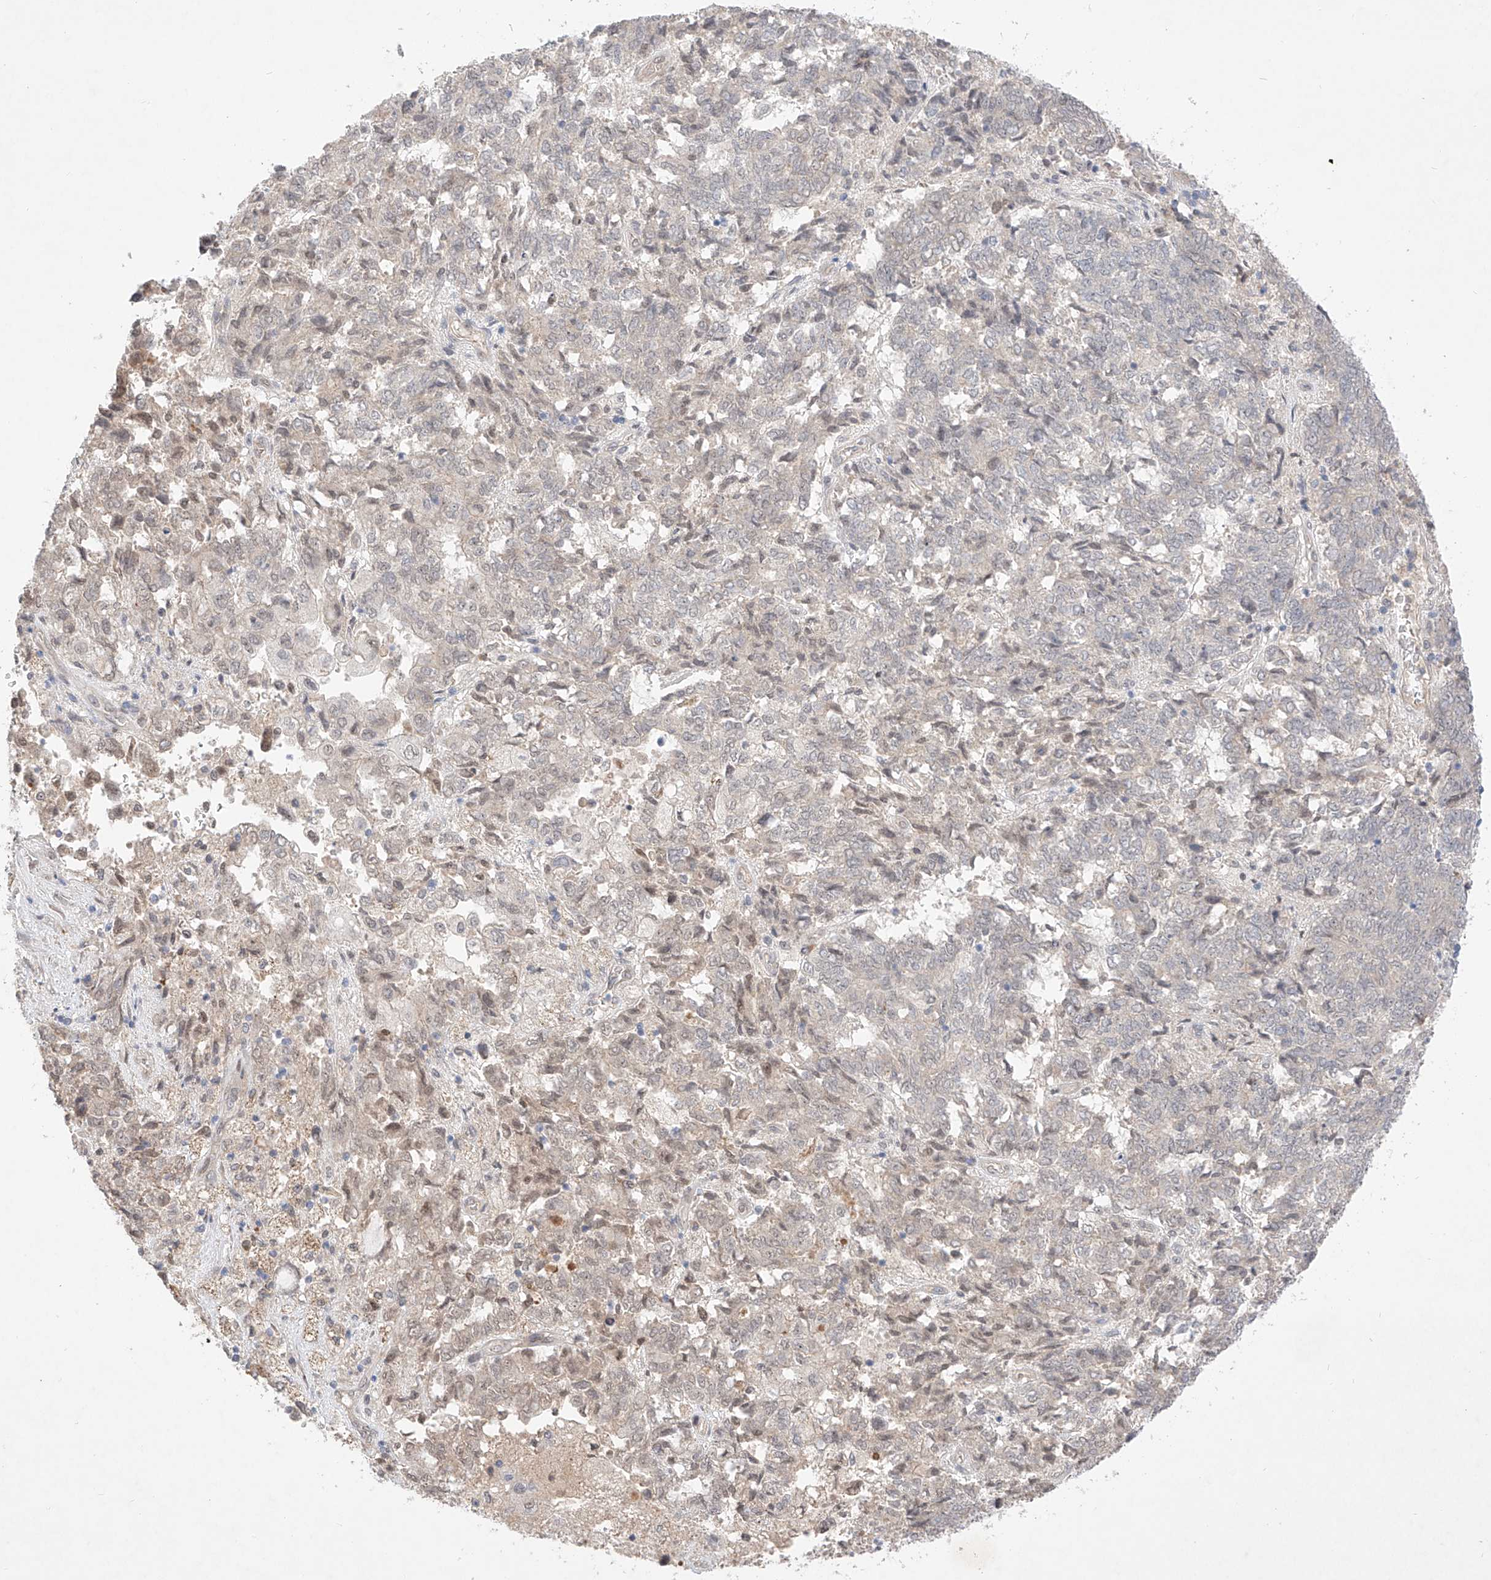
{"staining": {"intensity": "negative", "quantity": "none", "location": "none"}, "tissue": "endometrial cancer", "cell_type": "Tumor cells", "image_type": "cancer", "snomed": [{"axis": "morphology", "description": "Adenocarcinoma, NOS"}, {"axis": "topography", "description": "Endometrium"}], "caption": "High power microscopy histopathology image of an immunohistochemistry (IHC) histopathology image of endometrial adenocarcinoma, revealing no significant positivity in tumor cells. (Immunohistochemistry (ihc), brightfield microscopy, high magnification).", "gene": "IL22RA2", "patient": {"sex": "female", "age": 80}}